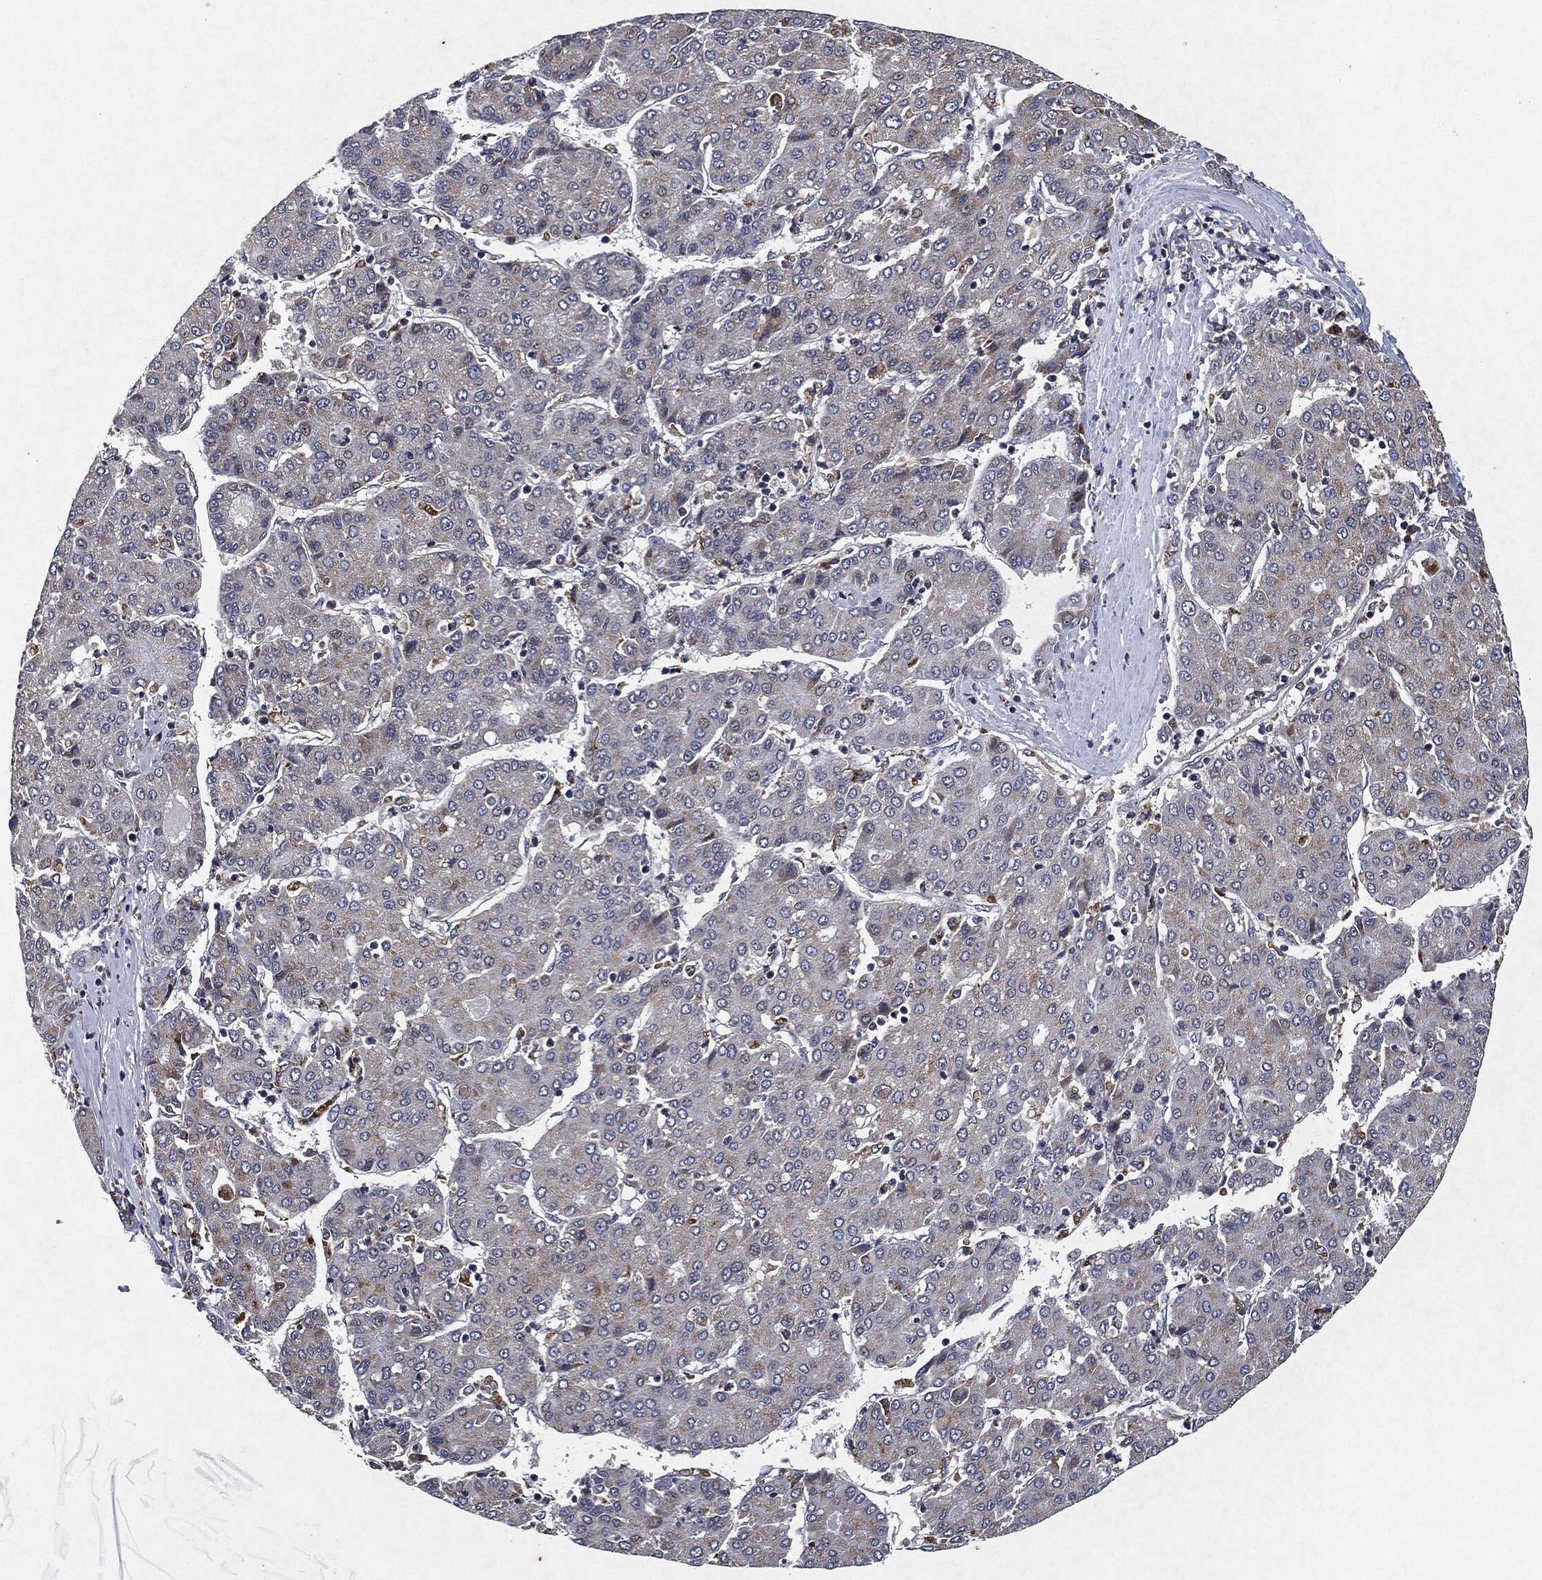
{"staining": {"intensity": "moderate", "quantity": "25%-75%", "location": "cytoplasmic/membranous"}, "tissue": "liver cancer", "cell_type": "Tumor cells", "image_type": "cancer", "snomed": [{"axis": "morphology", "description": "Carcinoma, Hepatocellular, NOS"}, {"axis": "topography", "description": "Liver"}], "caption": "Approximately 25%-75% of tumor cells in human liver hepatocellular carcinoma demonstrate moderate cytoplasmic/membranous protein expression as visualized by brown immunohistochemical staining.", "gene": "SLC31A2", "patient": {"sex": "male", "age": 65}}